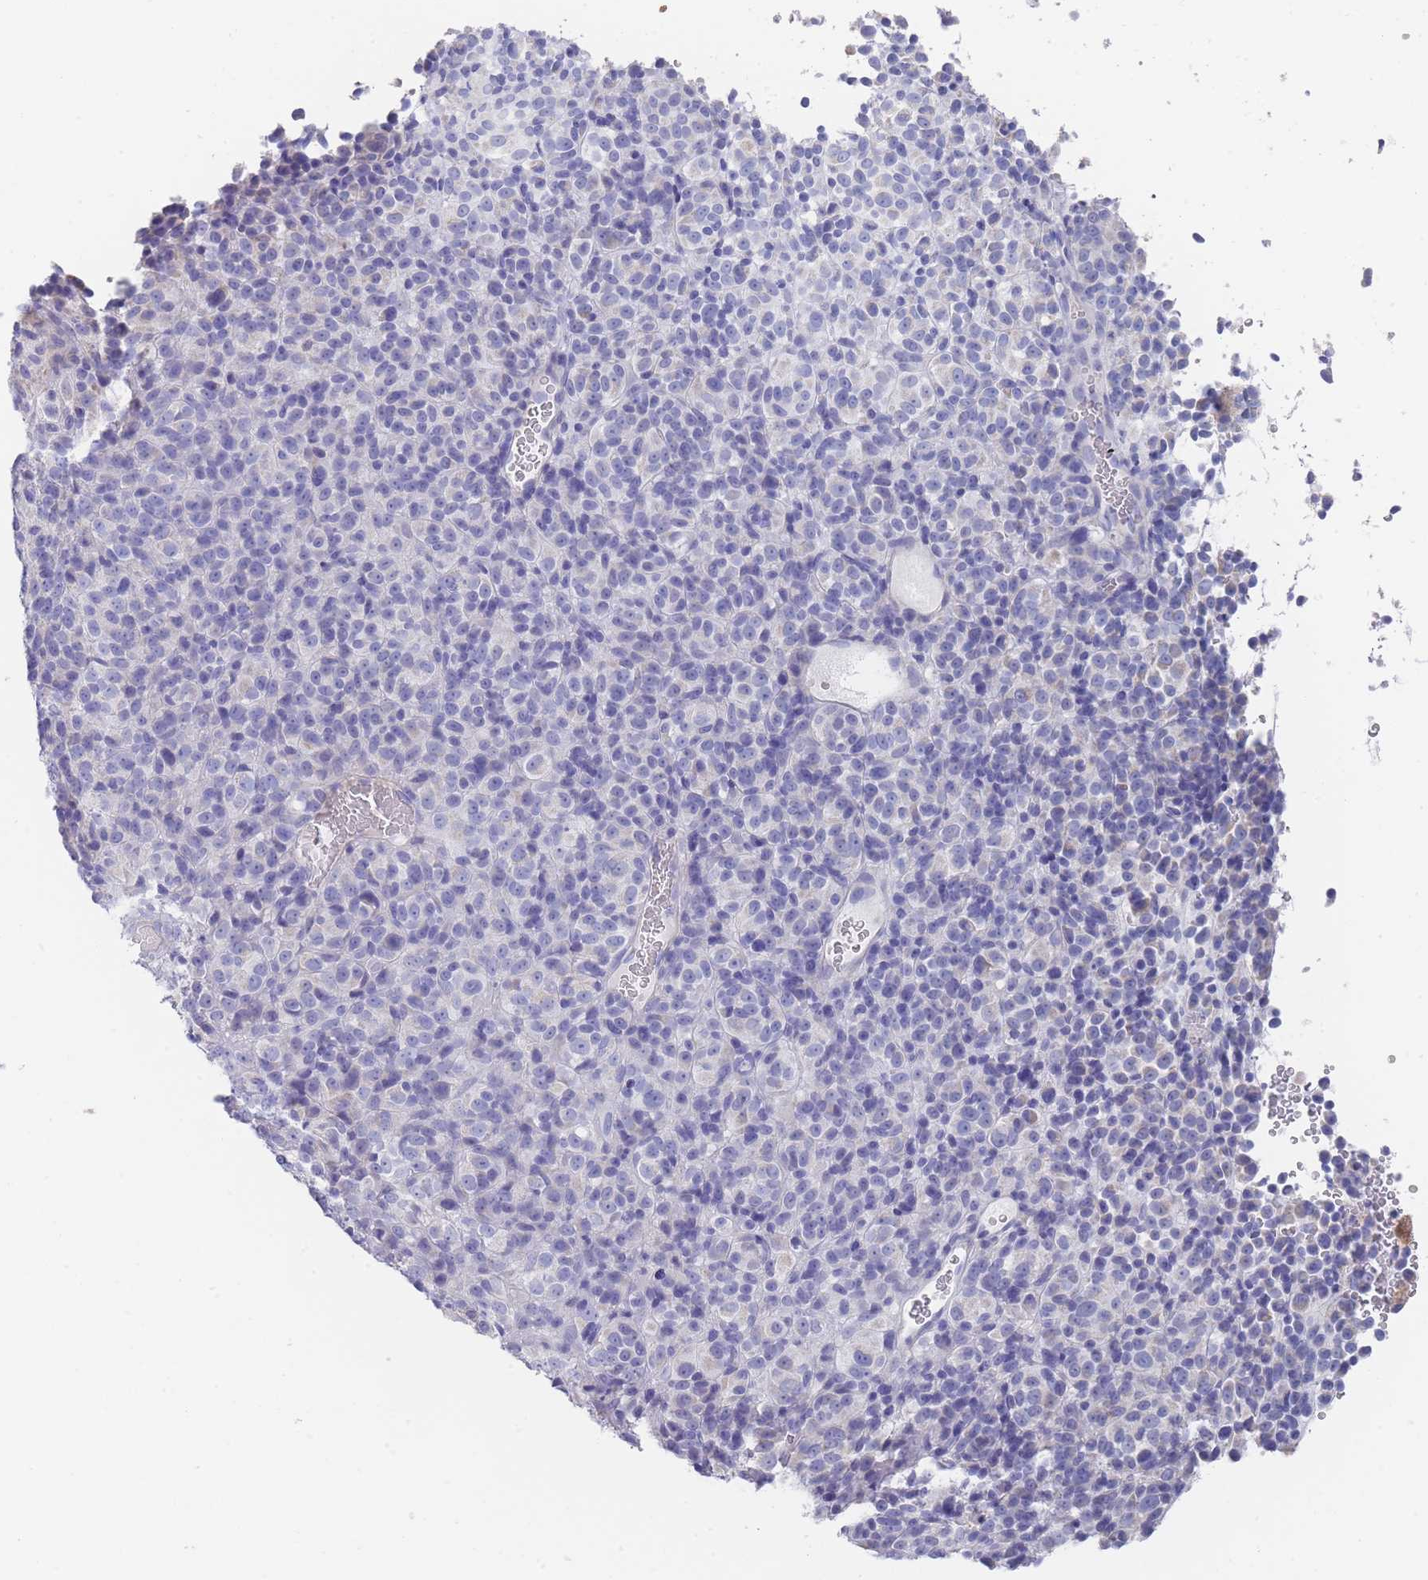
{"staining": {"intensity": "negative", "quantity": "none", "location": "none"}, "tissue": "melanoma", "cell_type": "Tumor cells", "image_type": "cancer", "snomed": [{"axis": "morphology", "description": "Malignant melanoma, Metastatic site"}, {"axis": "topography", "description": "Brain"}], "caption": "A high-resolution image shows IHC staining of malignant melanoma (metastatic site), which reveals no significant expression in tumor cells.", "gene": "SCCPDH", "patient": {"sex": "female", "age": 56}}